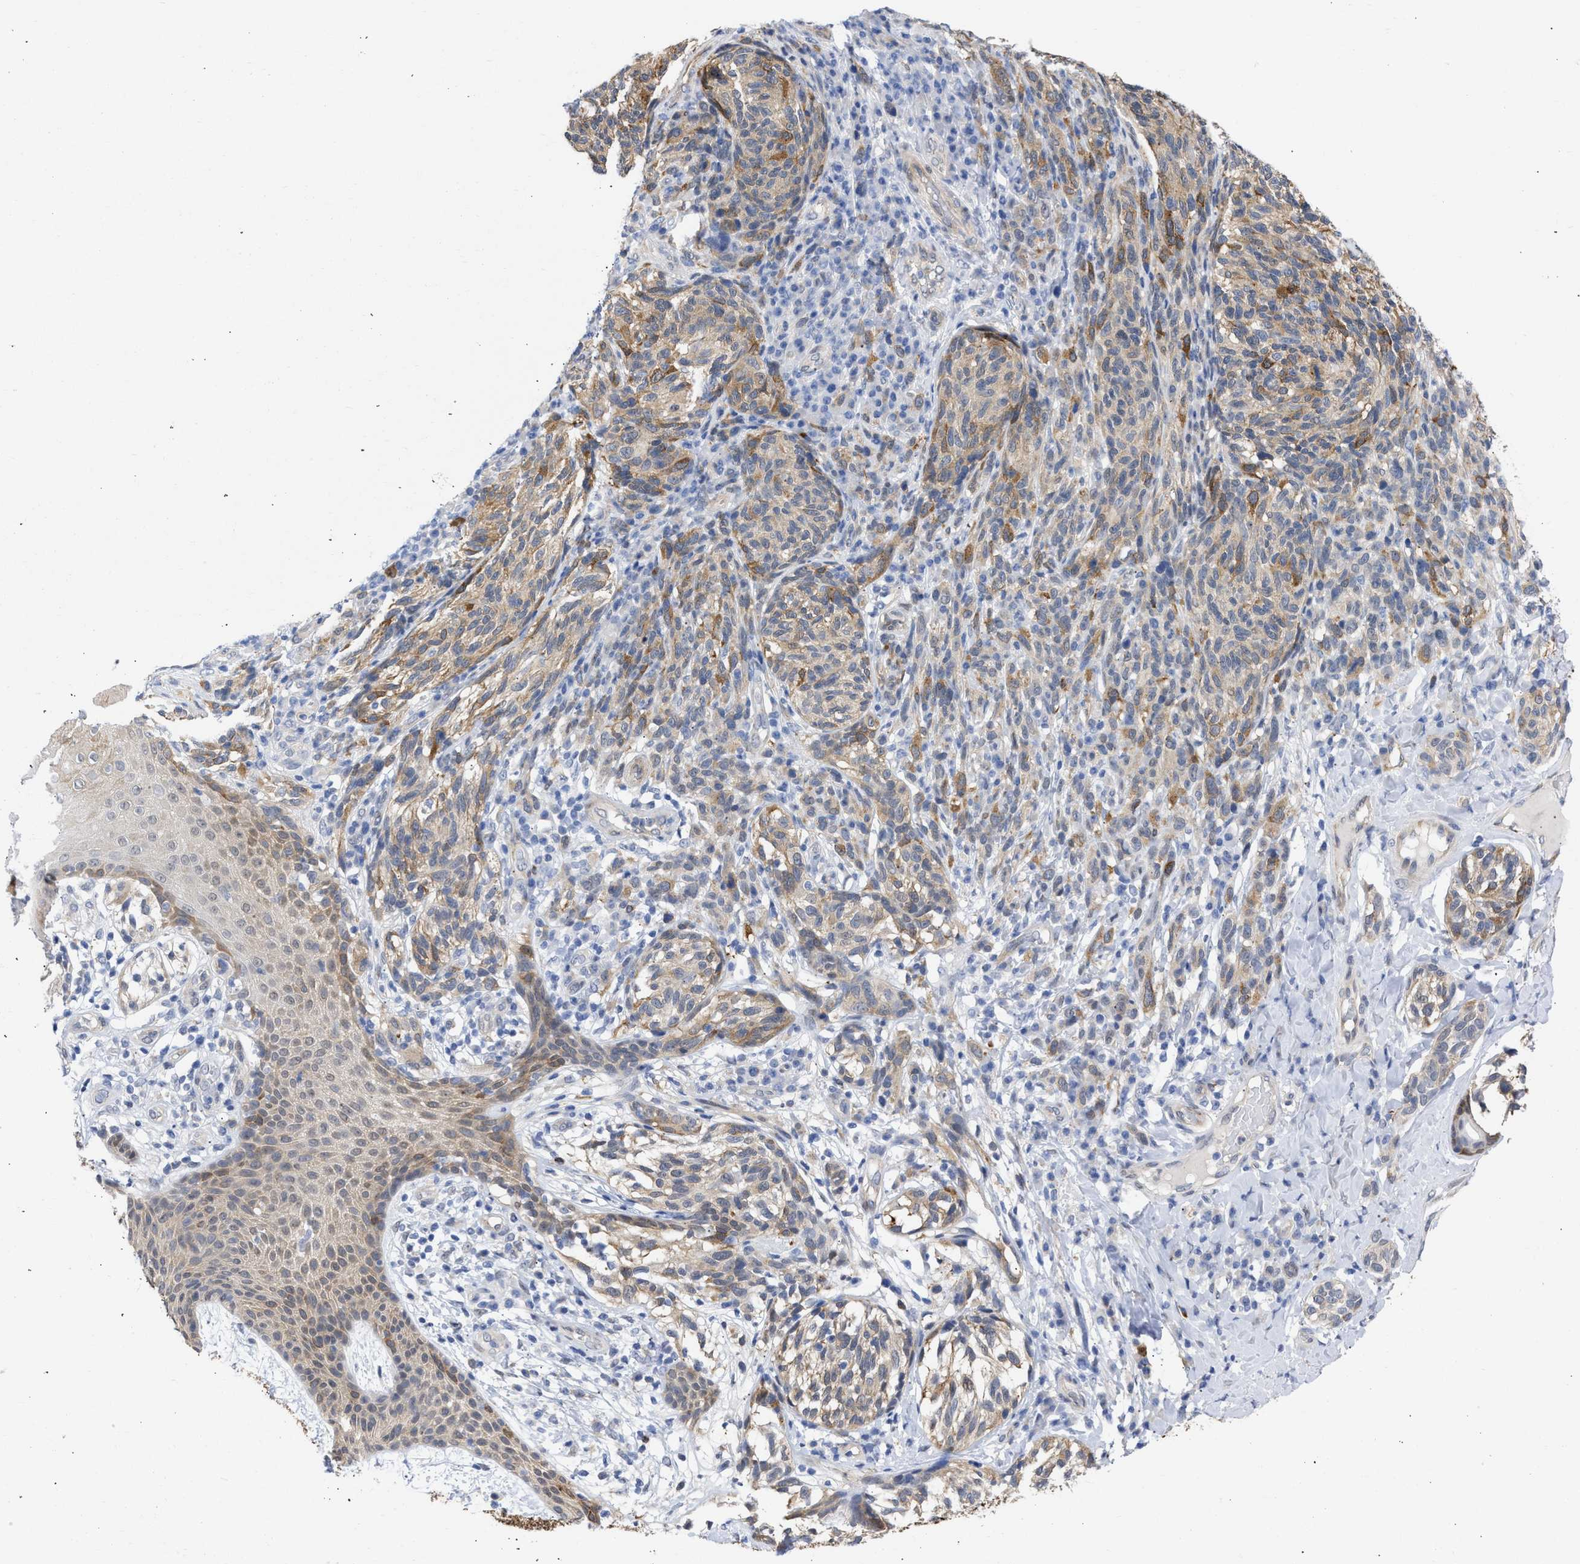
{"staining": {"intensity": "moderate", "quantity": ">75%", "location": "cytoplasmic/membranous"}, "tissue": "melanoma", "cell_type": "Tumor cells", "image_type": "cancer", "snomed": [{"axis": "morphology", "description": "Malignant melanoma, NOS"}, {"axis": "topography", "description": "Skin"}], "caption": "Immunohistochemical staining of melanoma shows medium levels of moderate cytoplasmic/membranous positivity in about >75% of tumor cells.", "gene": "THRA", "patient": {"sex": "female", "age": 73}}